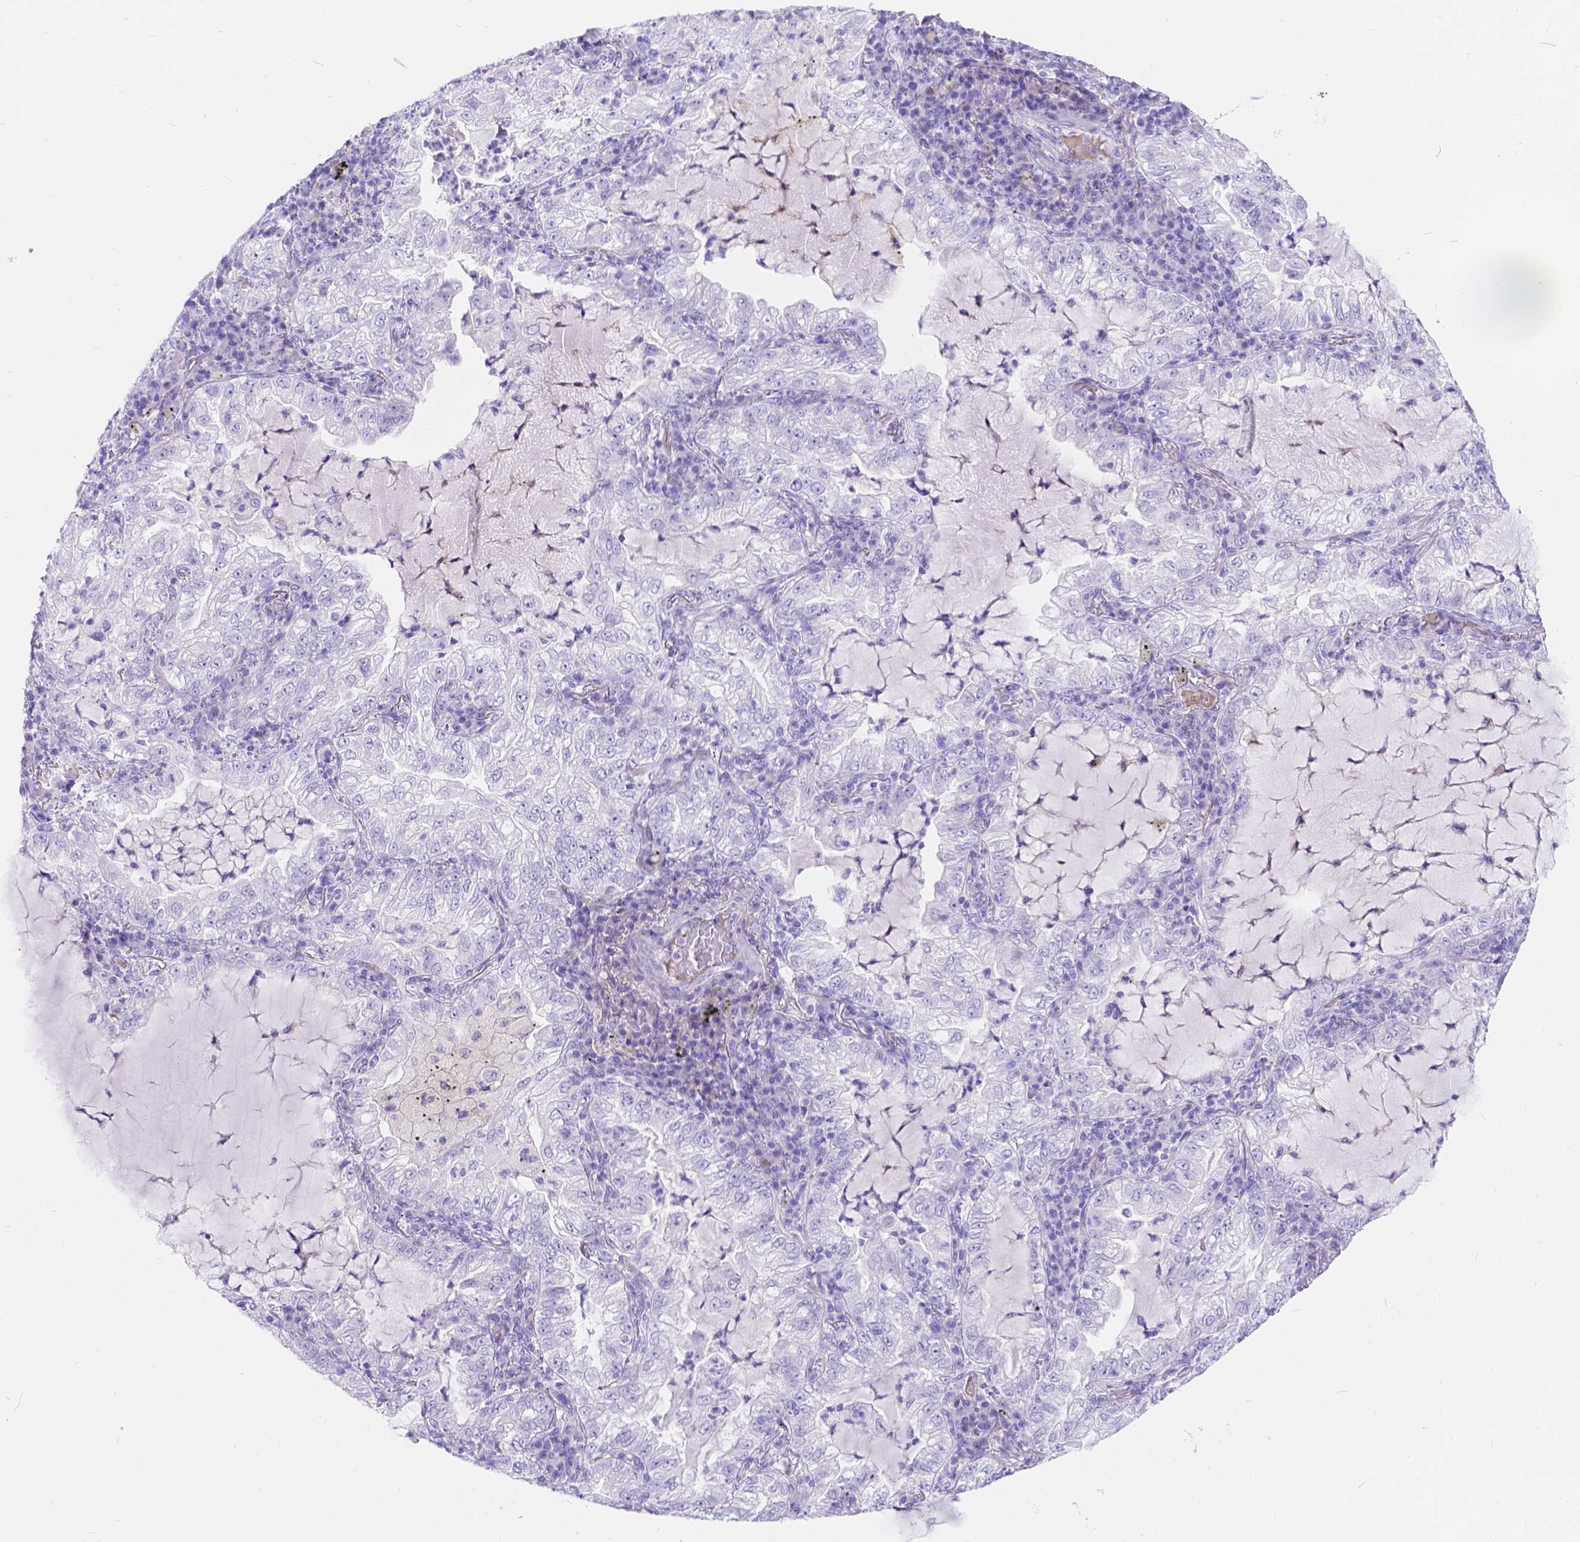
{"staining": {"intensity": "negative", "quantity": "none", "location": "none"}, "tissue": "lung cancer", "cell_type": "Tumor cells", "image_type": "cancer", "snomed": [{"axis": "morphology", "description": "Adenocarcinoma, NOS"}, {"axis": "topography", "description": "Lung"}], "caption": "This is an IHC photomicrograph of lung cancer. There is no positivity in tumor cells.", "gene": "KLHL10", "patient": {"sex": "female", "age": 73}}